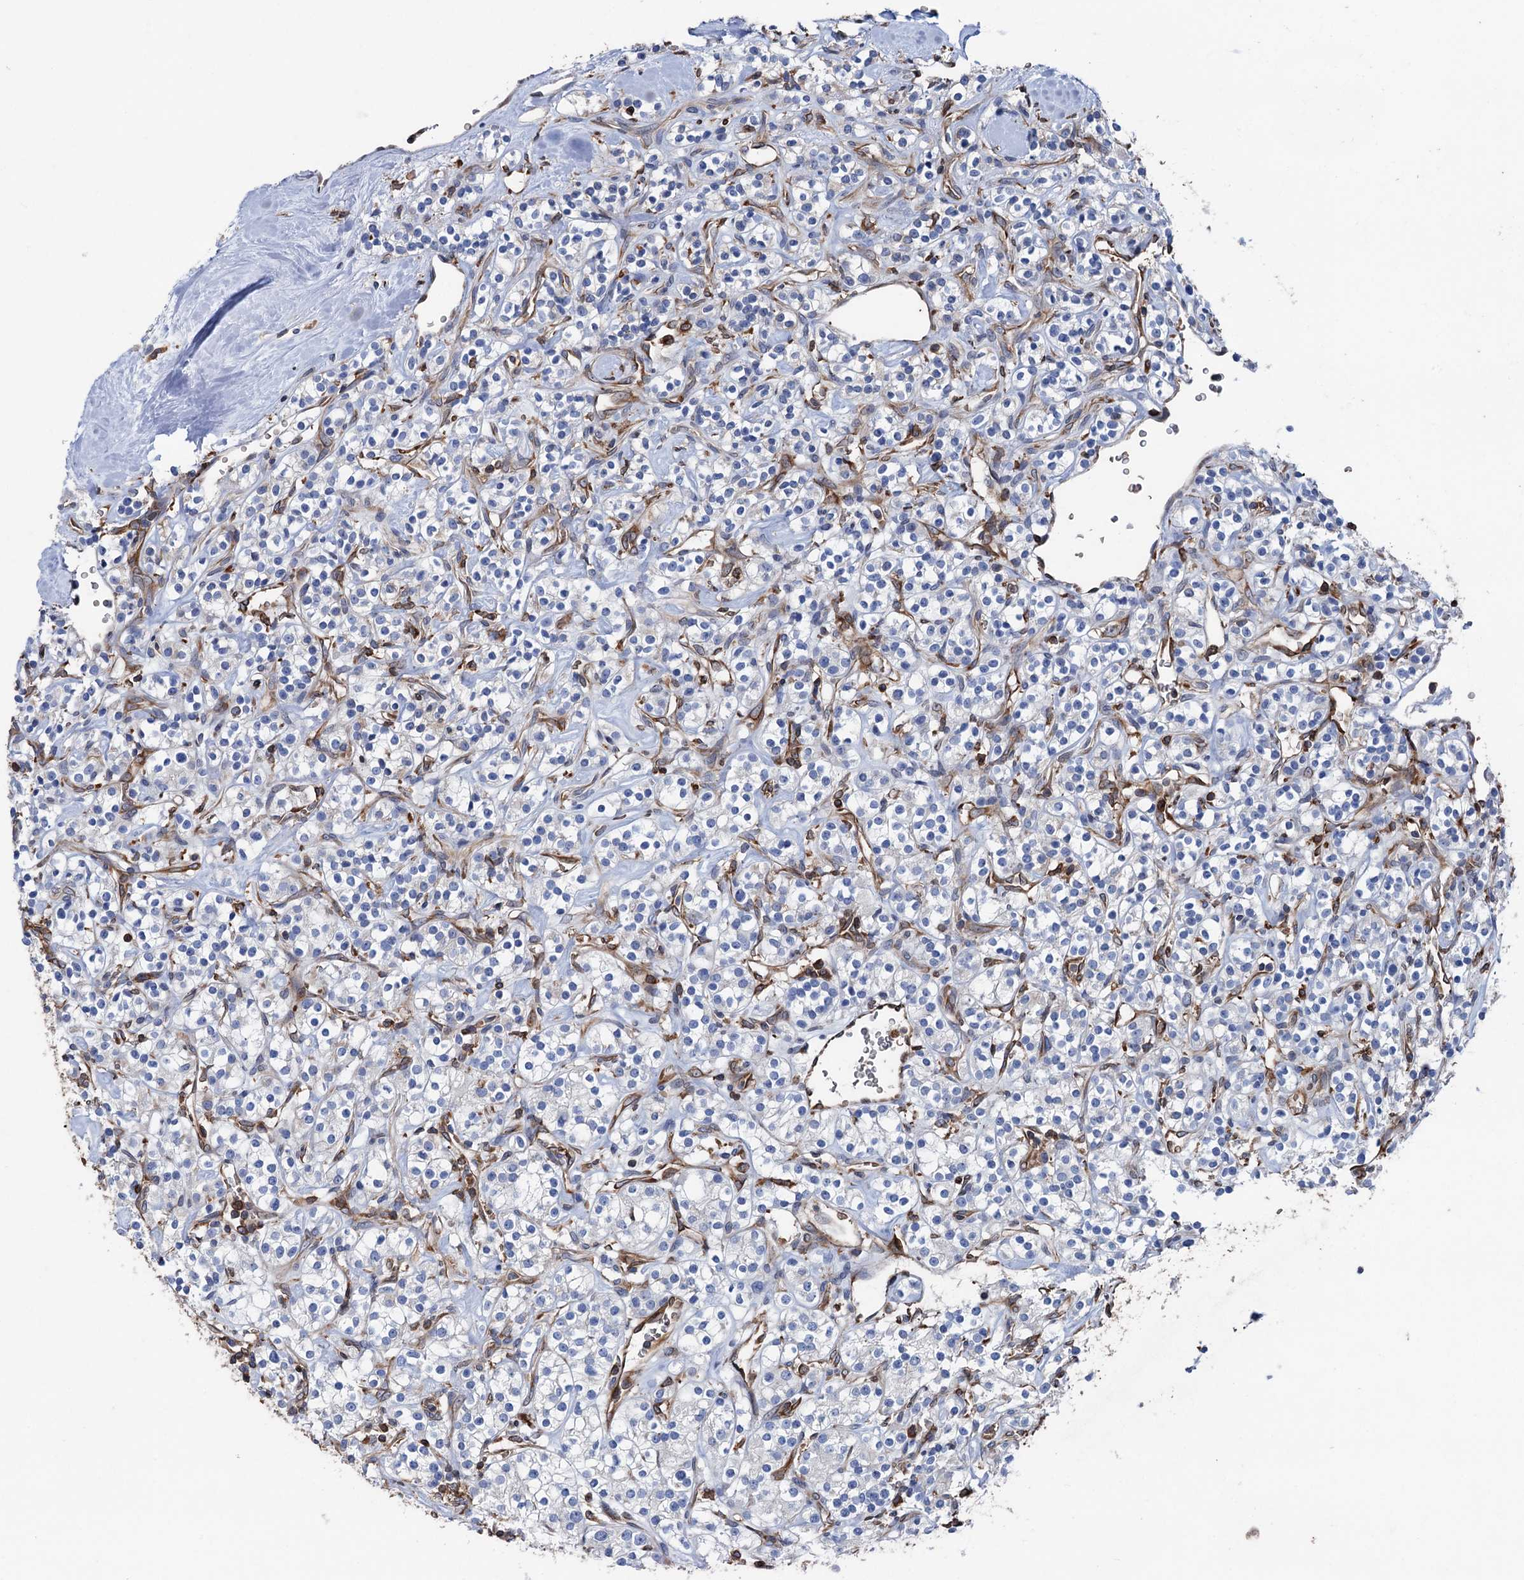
{"staining": {"intensity": "negative", "quantity": "none", "location": "none"}, "tissue": "renal cancer", "cell_type": "Tumor cells", "image_type": "cancer", "snomed": [{"axis": "morphology", "description": "Adenocarcinoma, NOS"}, {"axis": "topography", "description": "Kidney"}], "caption": "Human renal cancer stained for a protein using IHC shows no positivity in tumor cells.", "gene": "STING1", "patient": {"sex": "male", "age": 77}}